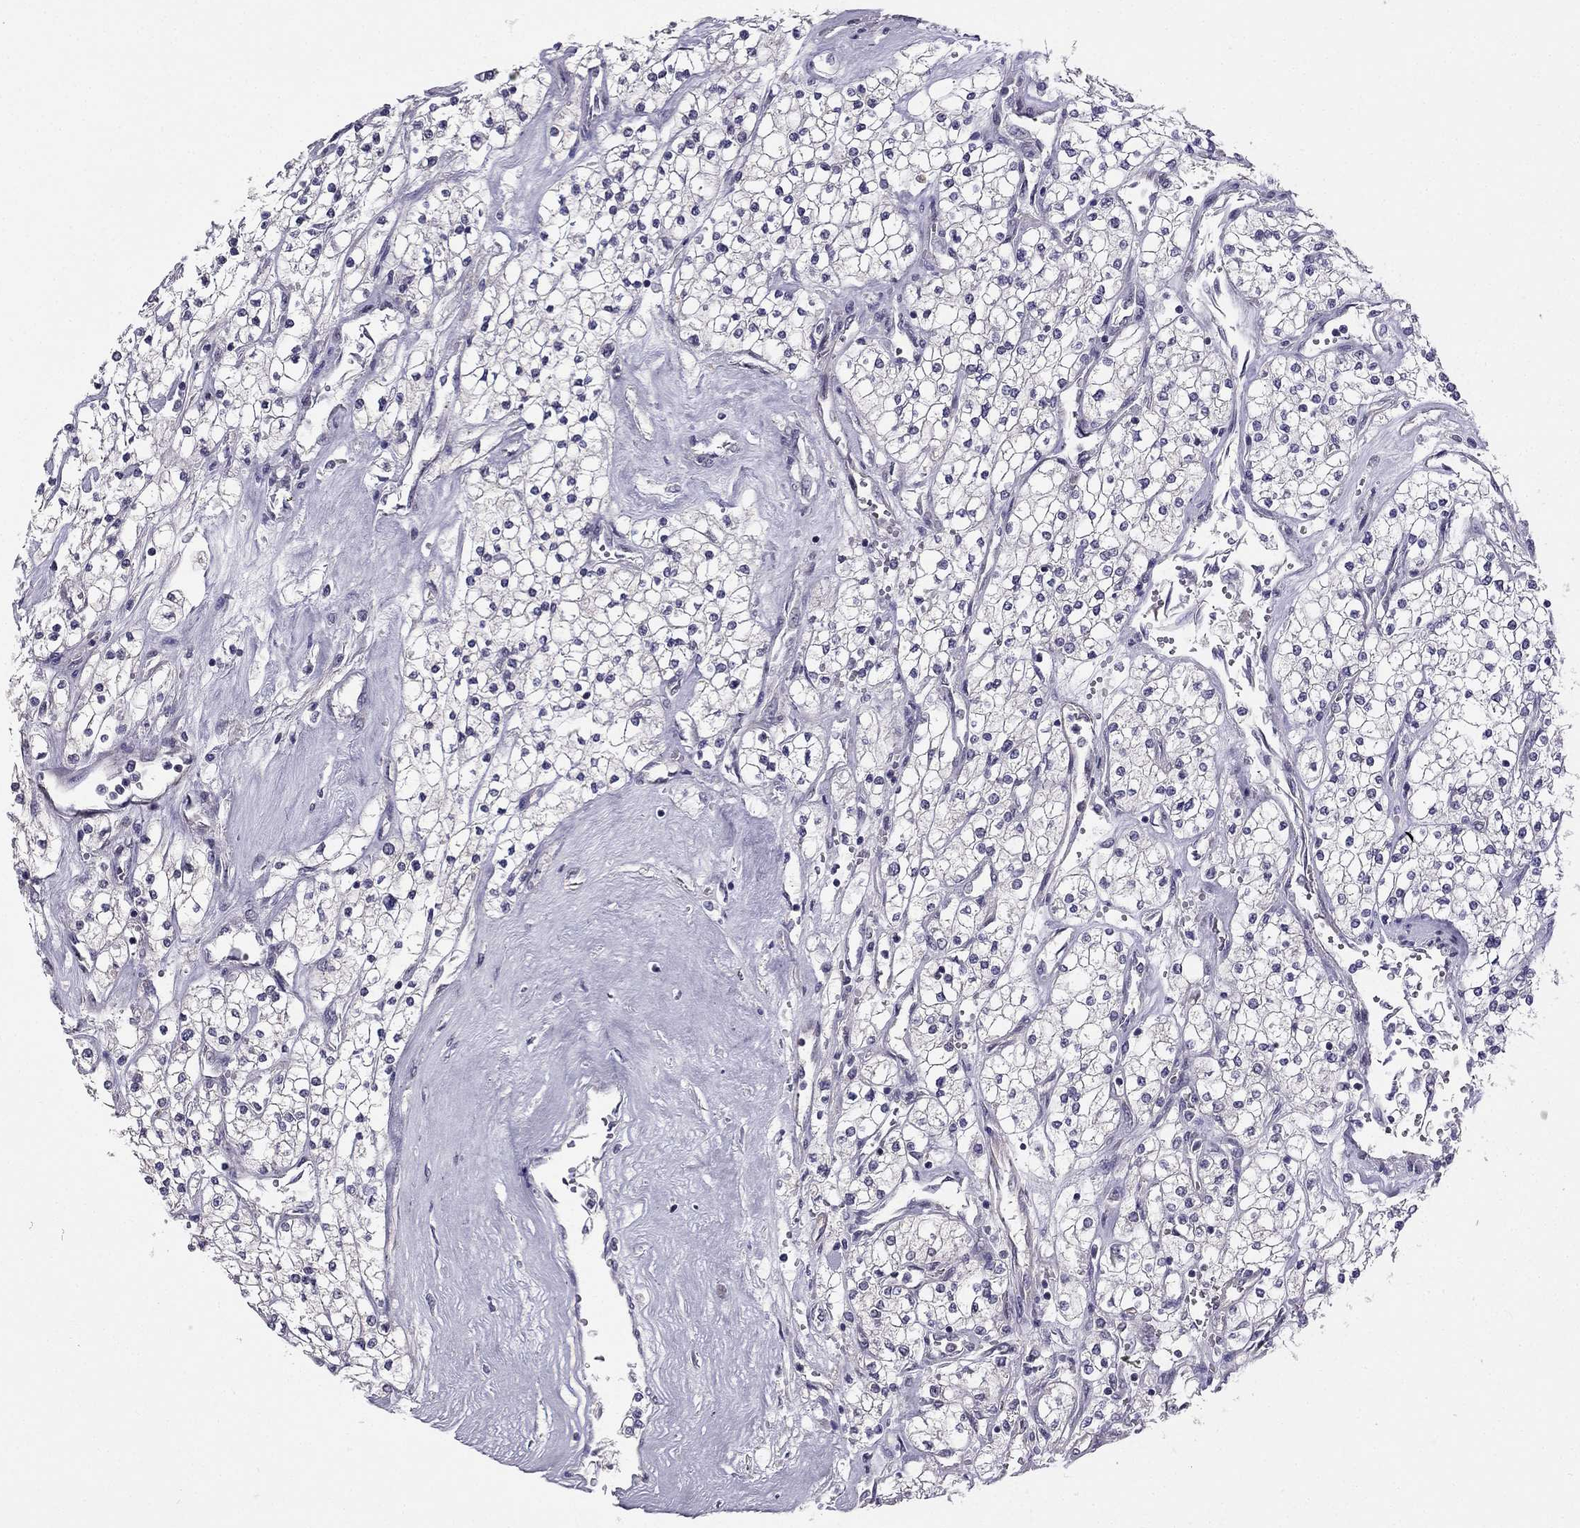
{"staining": {"intensity": "negative", "quantity": "none", "location": "none"}, "tissue": "renal cancer", "cell_type": "Tumor cells", "image_type": "cancer", "snomed": [{"axis": "morphology", "description": "Adenocarcinoma, NOS"}, {"axis": "topography", "description": "Kidney"}], "caption": "Tumor cells show no significant protein positivity in renal cancer.", "gene": "HSFX1", "patient": {"sex": "male", "age": 80}}